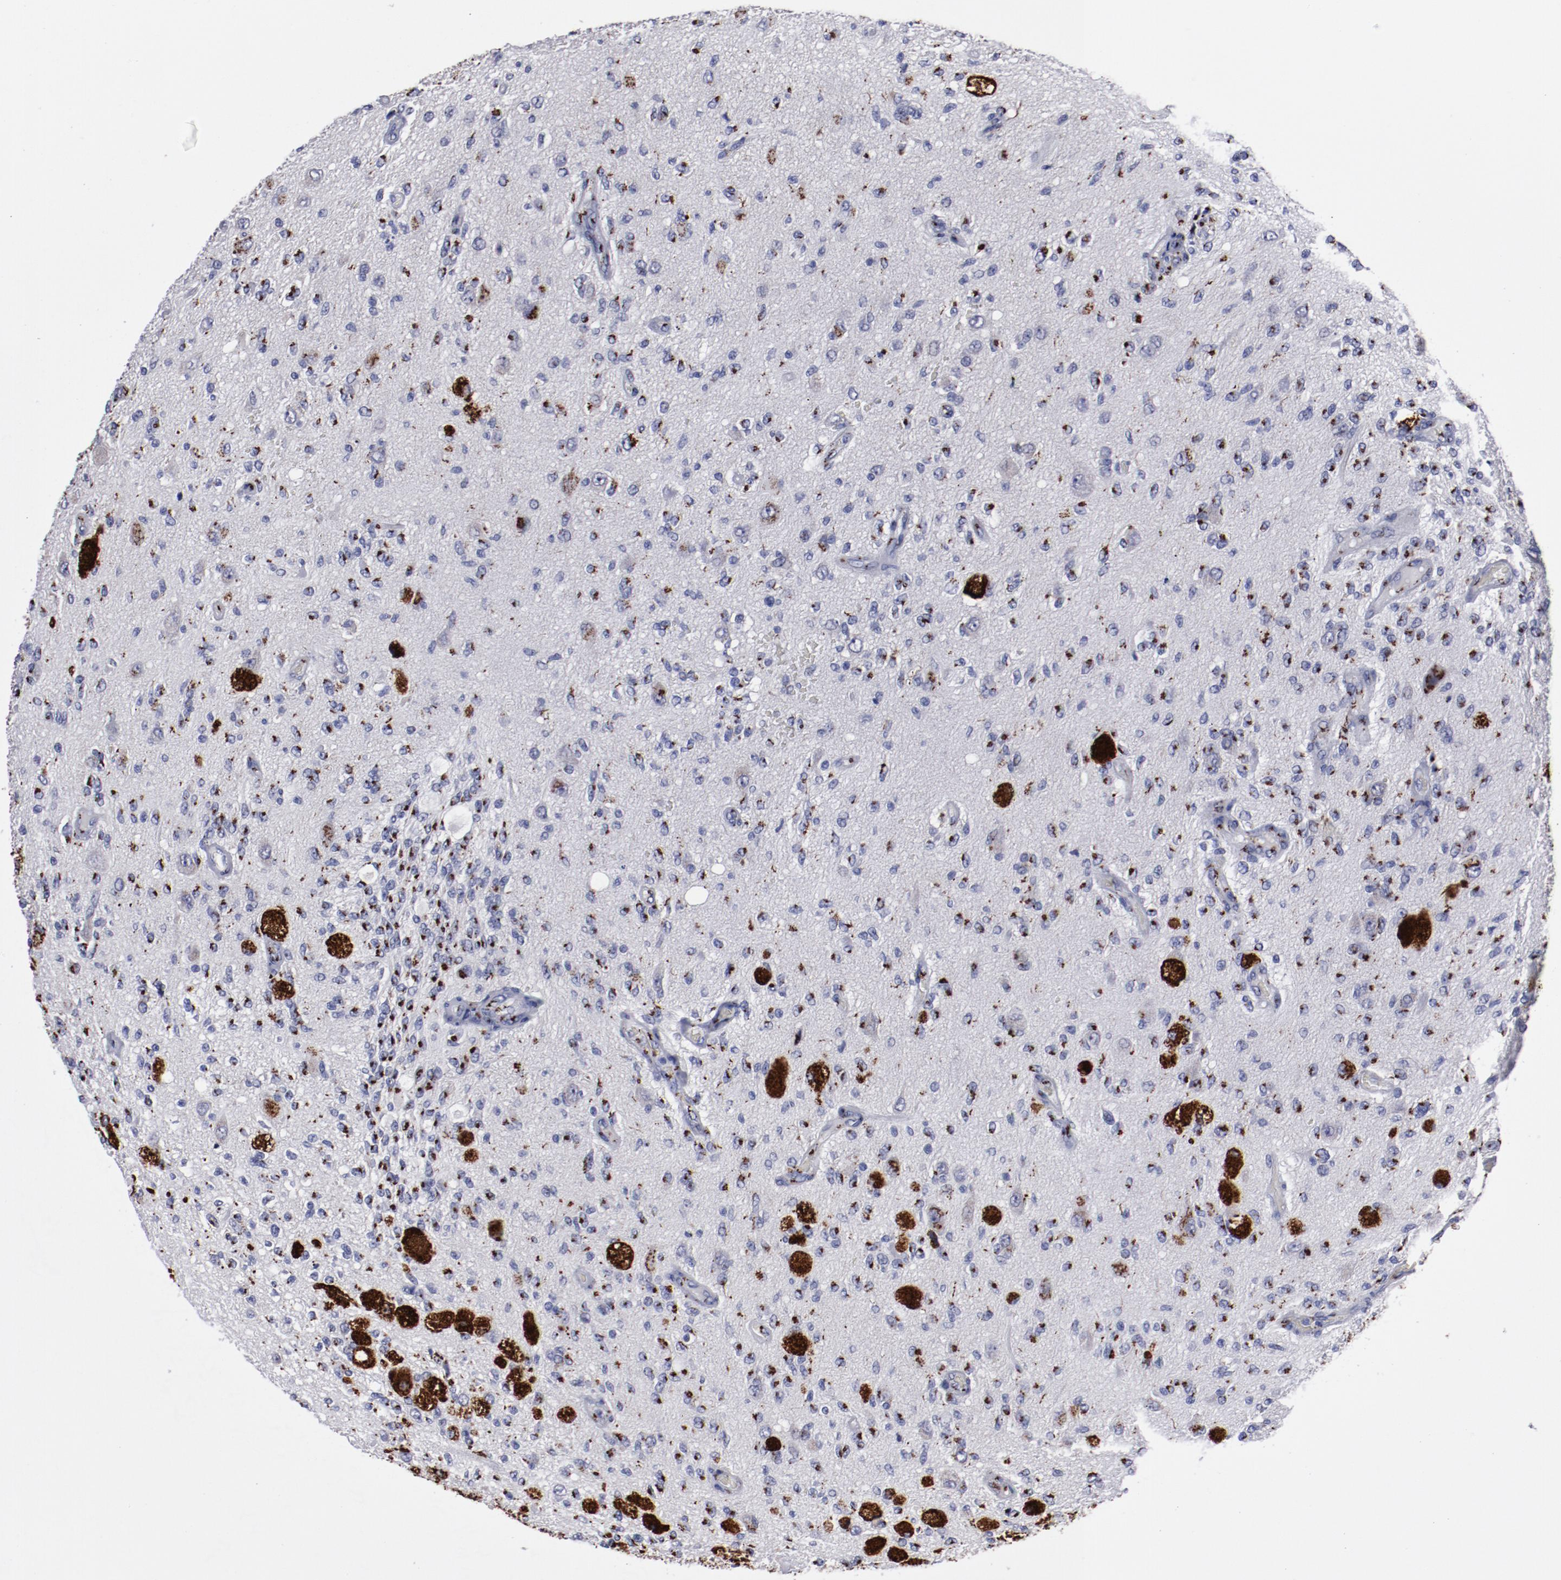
{"staining": {"intensity": "strong", "quantity": ">75%", "location": "cytoplasmic/membranous"}, "tissue": "glioma", "cell_type": "Tumor cells", "image_type": "cancer", "snomed": [{"axis": "morphology", "description": "Normal tissue, NOS"}, {"axis": "morphology", "description": "Glioma, malignant, High grade"}, {"axis": "topography", "description": "Cerebral cortex"}], "caption": "Strong cytoplasmic/membranous positivity for a protein is seen in approximately >75% of tumor cells of glioma using immunohistochemistry (IHC).", "gene": "GOLIM4", "patient": {"sex": "male", "age": 77}}